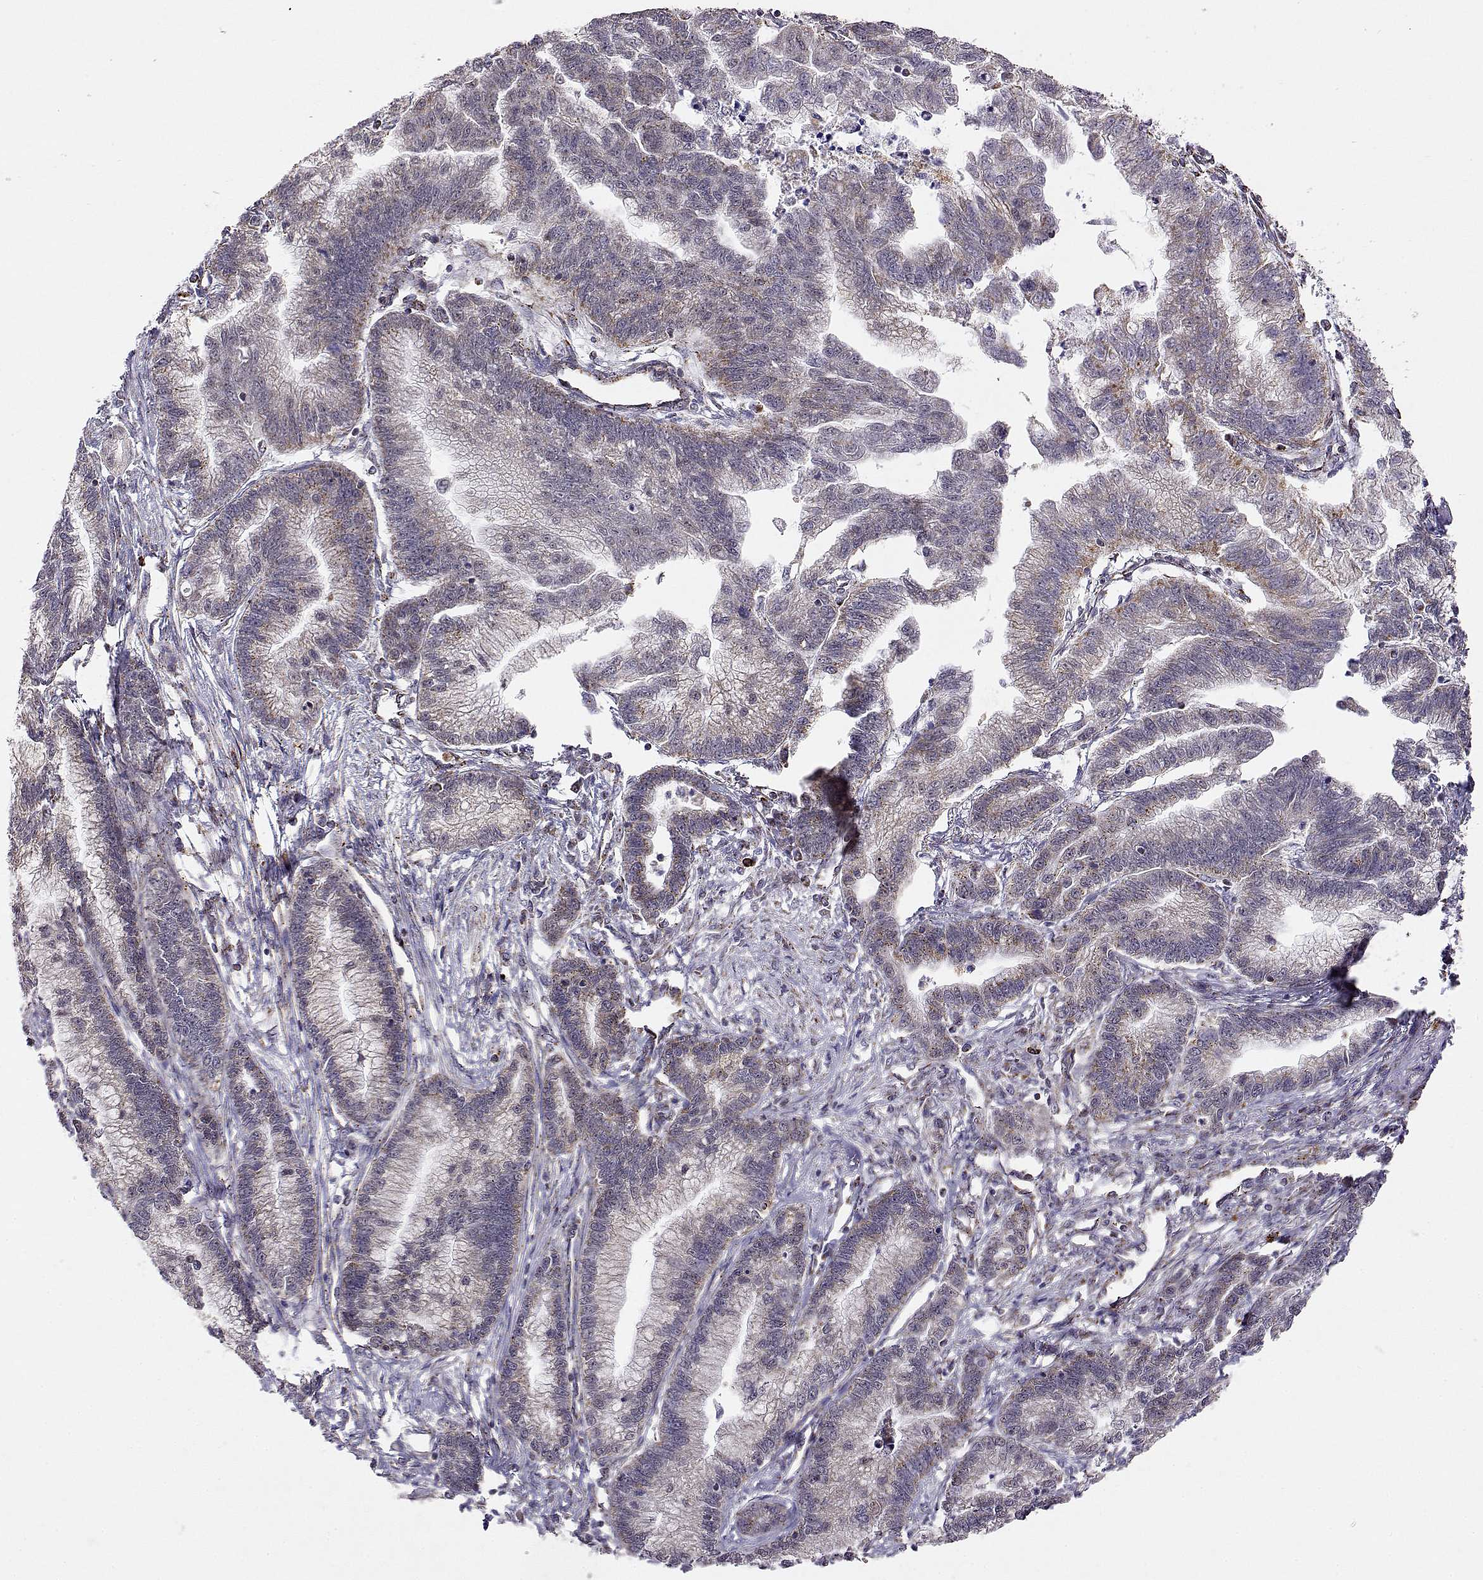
{"staining": {"intensity": "negative", "quantity": "none", "location": "none"}, "tissue": "stomach cancer", "cell_type": "Tumor cells", "image_type": "cancer", "snomed": [{"axis": "morphology", "description": "Adenocarcinoma, NOS"}, {"axis": "topography", "description": "Stomach"}], "caption": "This is an immunohistochemistry (IHC) histopathology image of stomach adenocarcinoma. There is no staining in tumor cells.", "gene": "EXOG", "patient": {"sex": "male", "age": 83}}